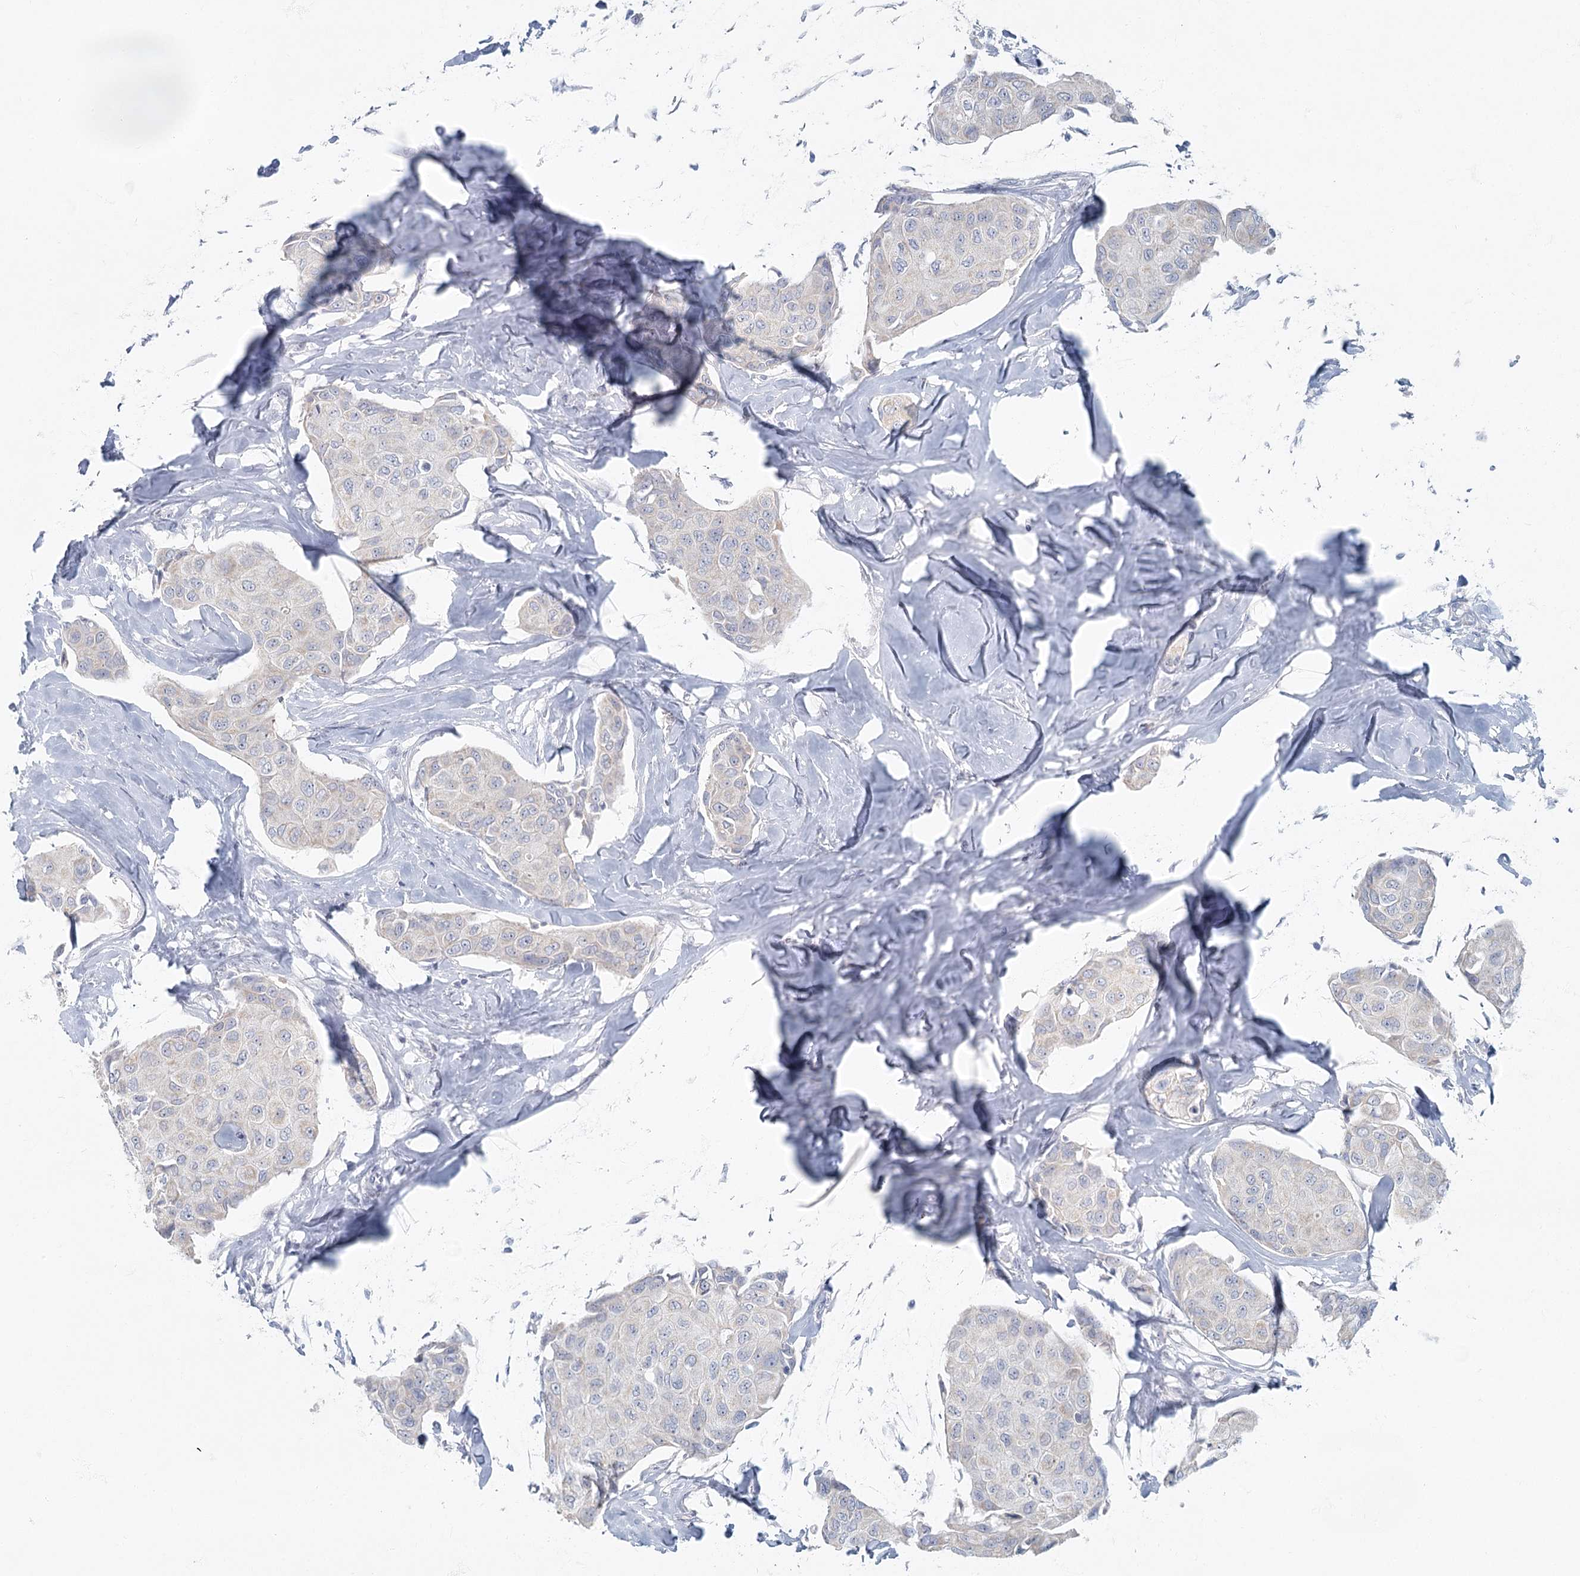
{"staining": {"intensity": "negative", "quantity": "none", "location": "none"}, "tissue": "breast cancer", "cell_type": "Tumor cells", "image_type": "cancer", "snomed": [{"axis": "morphology", "description": "Duct carcinoma"}, {"axis": "topography", "description": "Breast"}], "caption": "DAB (3,3'-diaminobenzidine) immunohistochemical staining of human breast cancer shows no significant staining in tumor cells.", "gene": "FAM110C", "patient": {"sex": "female", "age": 80}}